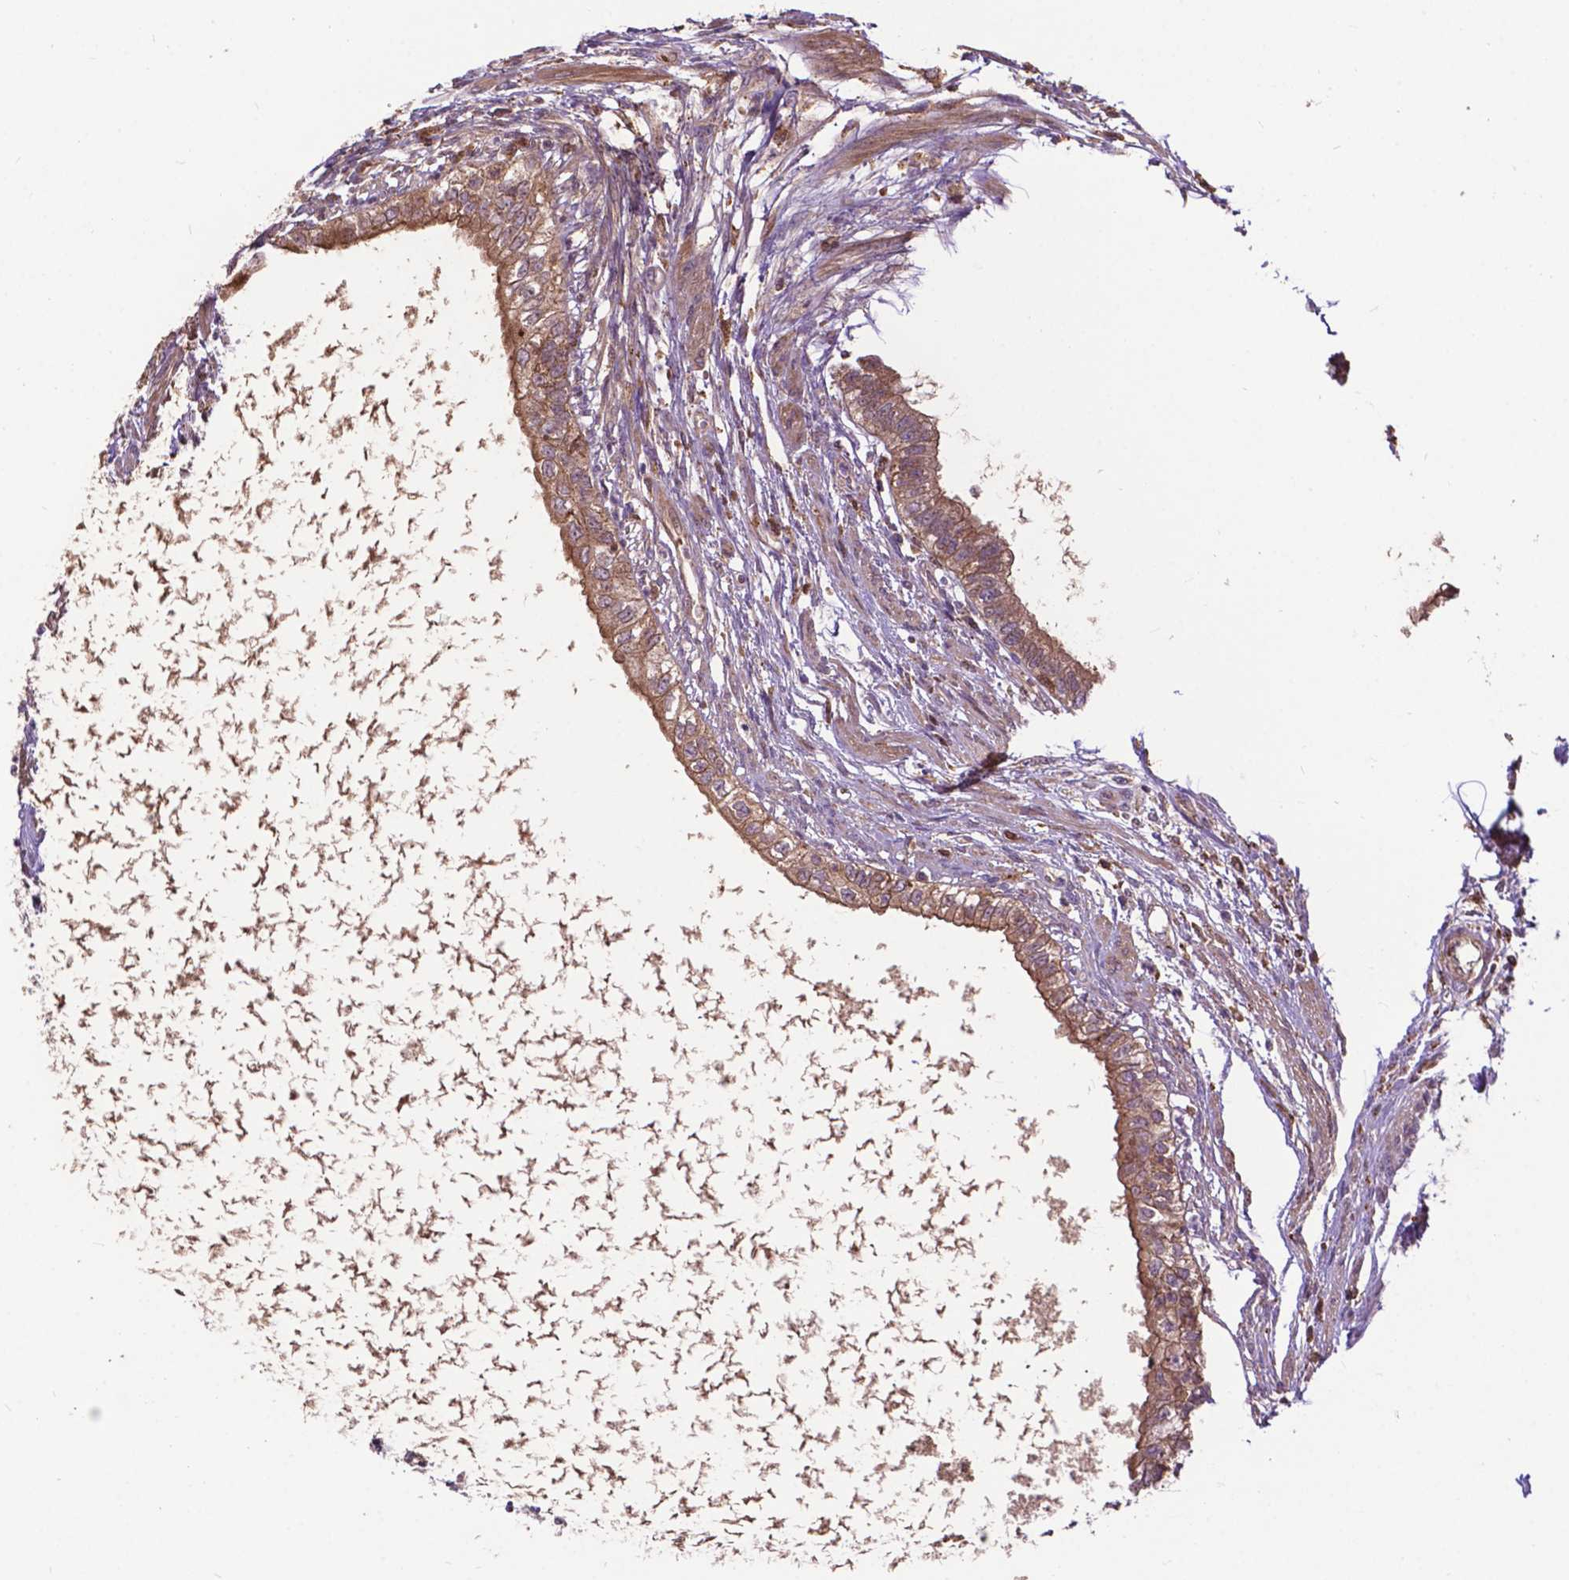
{"staining": {"intensity": "moderate", "quantity": ">75%", "location": "cytoplasmic/membranous"}, "tissue": "testis cancer", "cell_type": "Tumor cells", "image_type": "cancer", "snomed": [{"axis": "morphology", "description": "Carcinoma, Embryonal, NOS"}, {"axis": "topography", "description": "Testis"}], "caption": "Immunohistochemistry (IHC) (DAB) staining of human testis embryonal carcinoma demonstrates moderate cytoplasmic/membranous protein staining in approximately >75% of tumor cells.", "gene": "CHMP4A", "patient": {"sex": "male", "age": 26}}